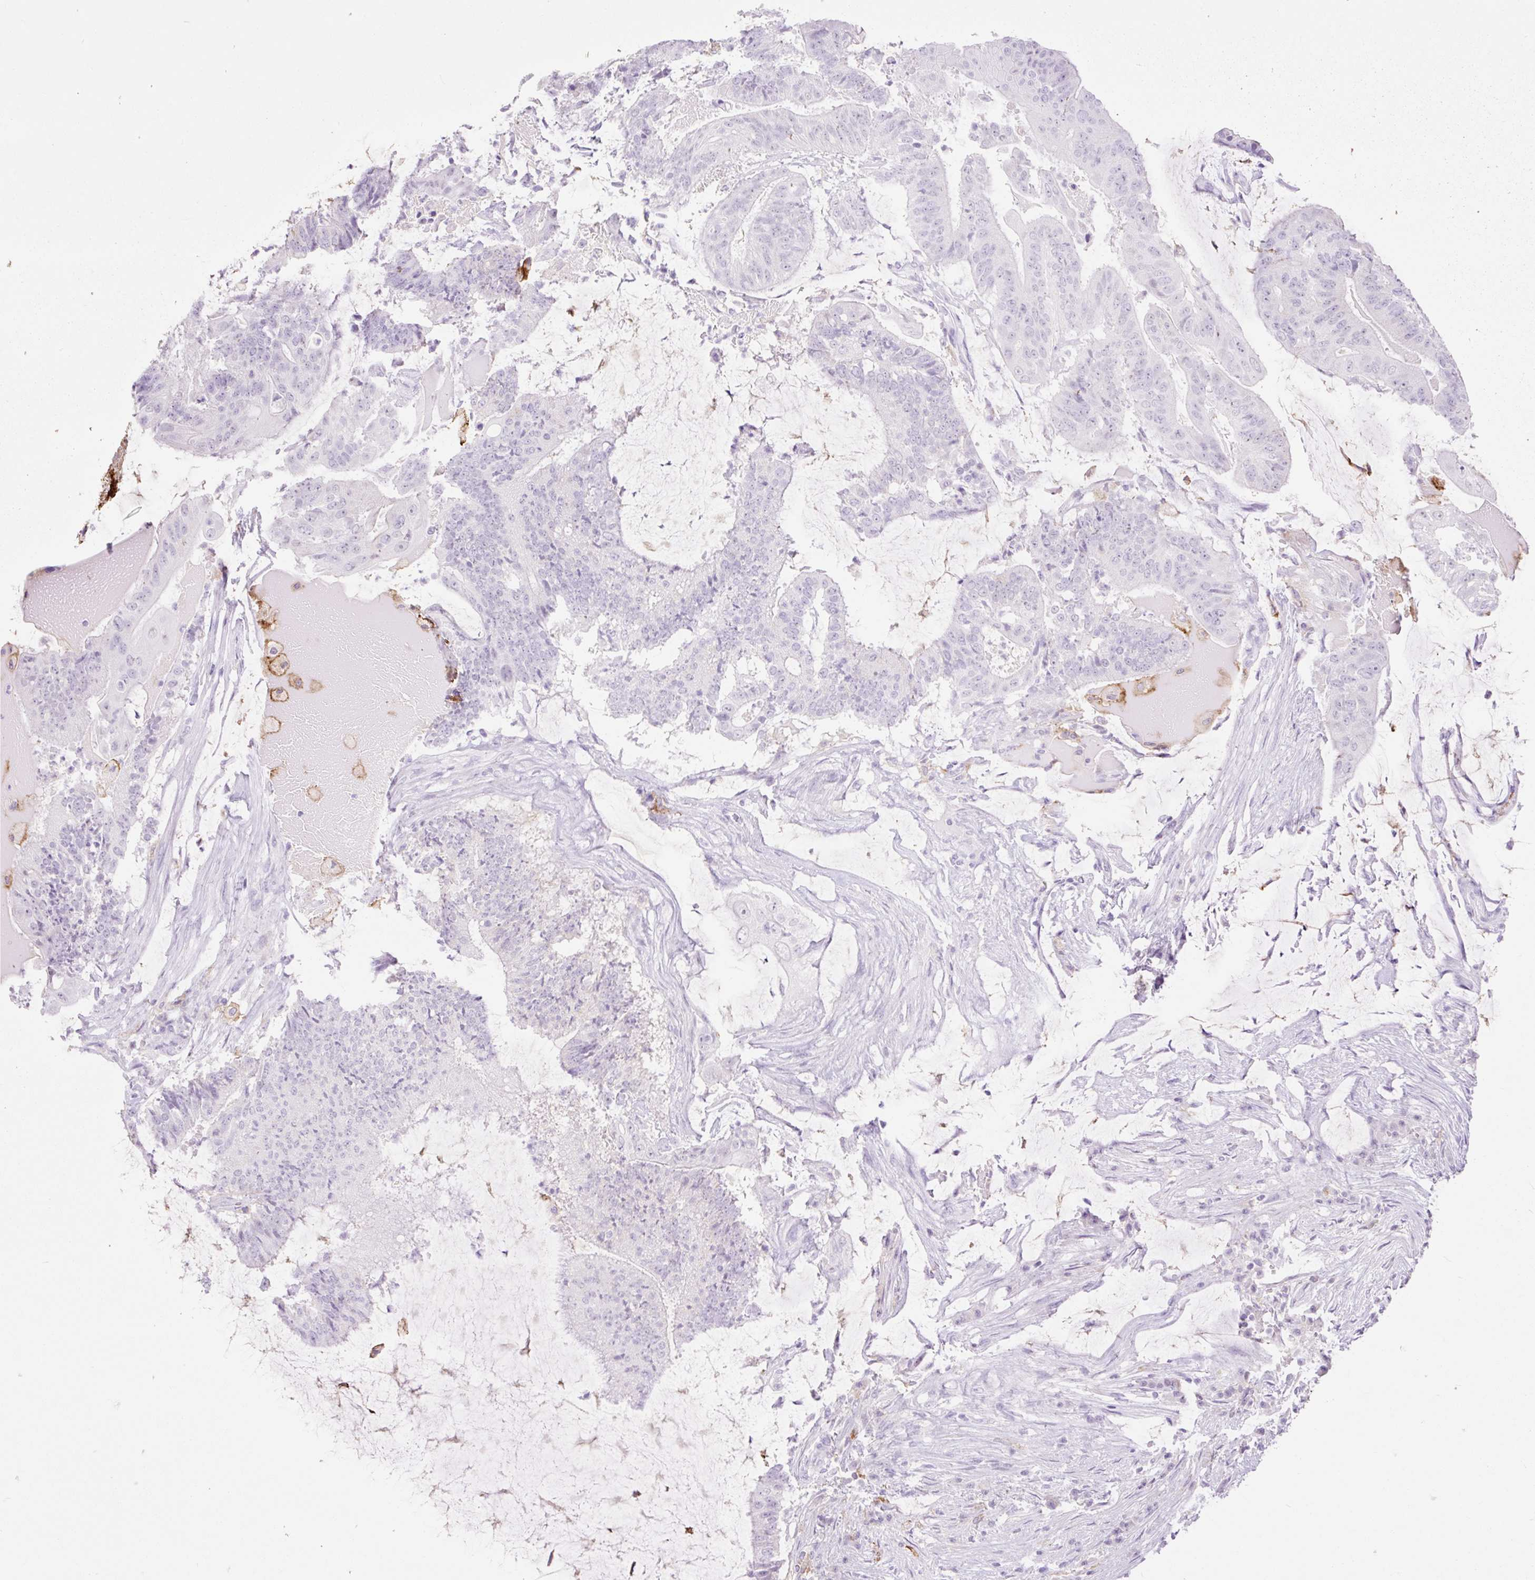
{"staining": {"intensity": "negative", "quantity": "none", "location": "none"}, "tissue": "colorectal cancer", "cell_type": "Tumor cells", "image_type": "cancer", "snomed": [{"axis": "morphology", "description": "Adenocarcinoma, NOS"}, {"axis": "topography", "description": "Colon"}], "caption": "Photomicrograph shows no significant protein expression in tumor cells of colorectal cancer.", "gene": "SIGLEC1", "patient": {"sex": "female", "age": 43}}